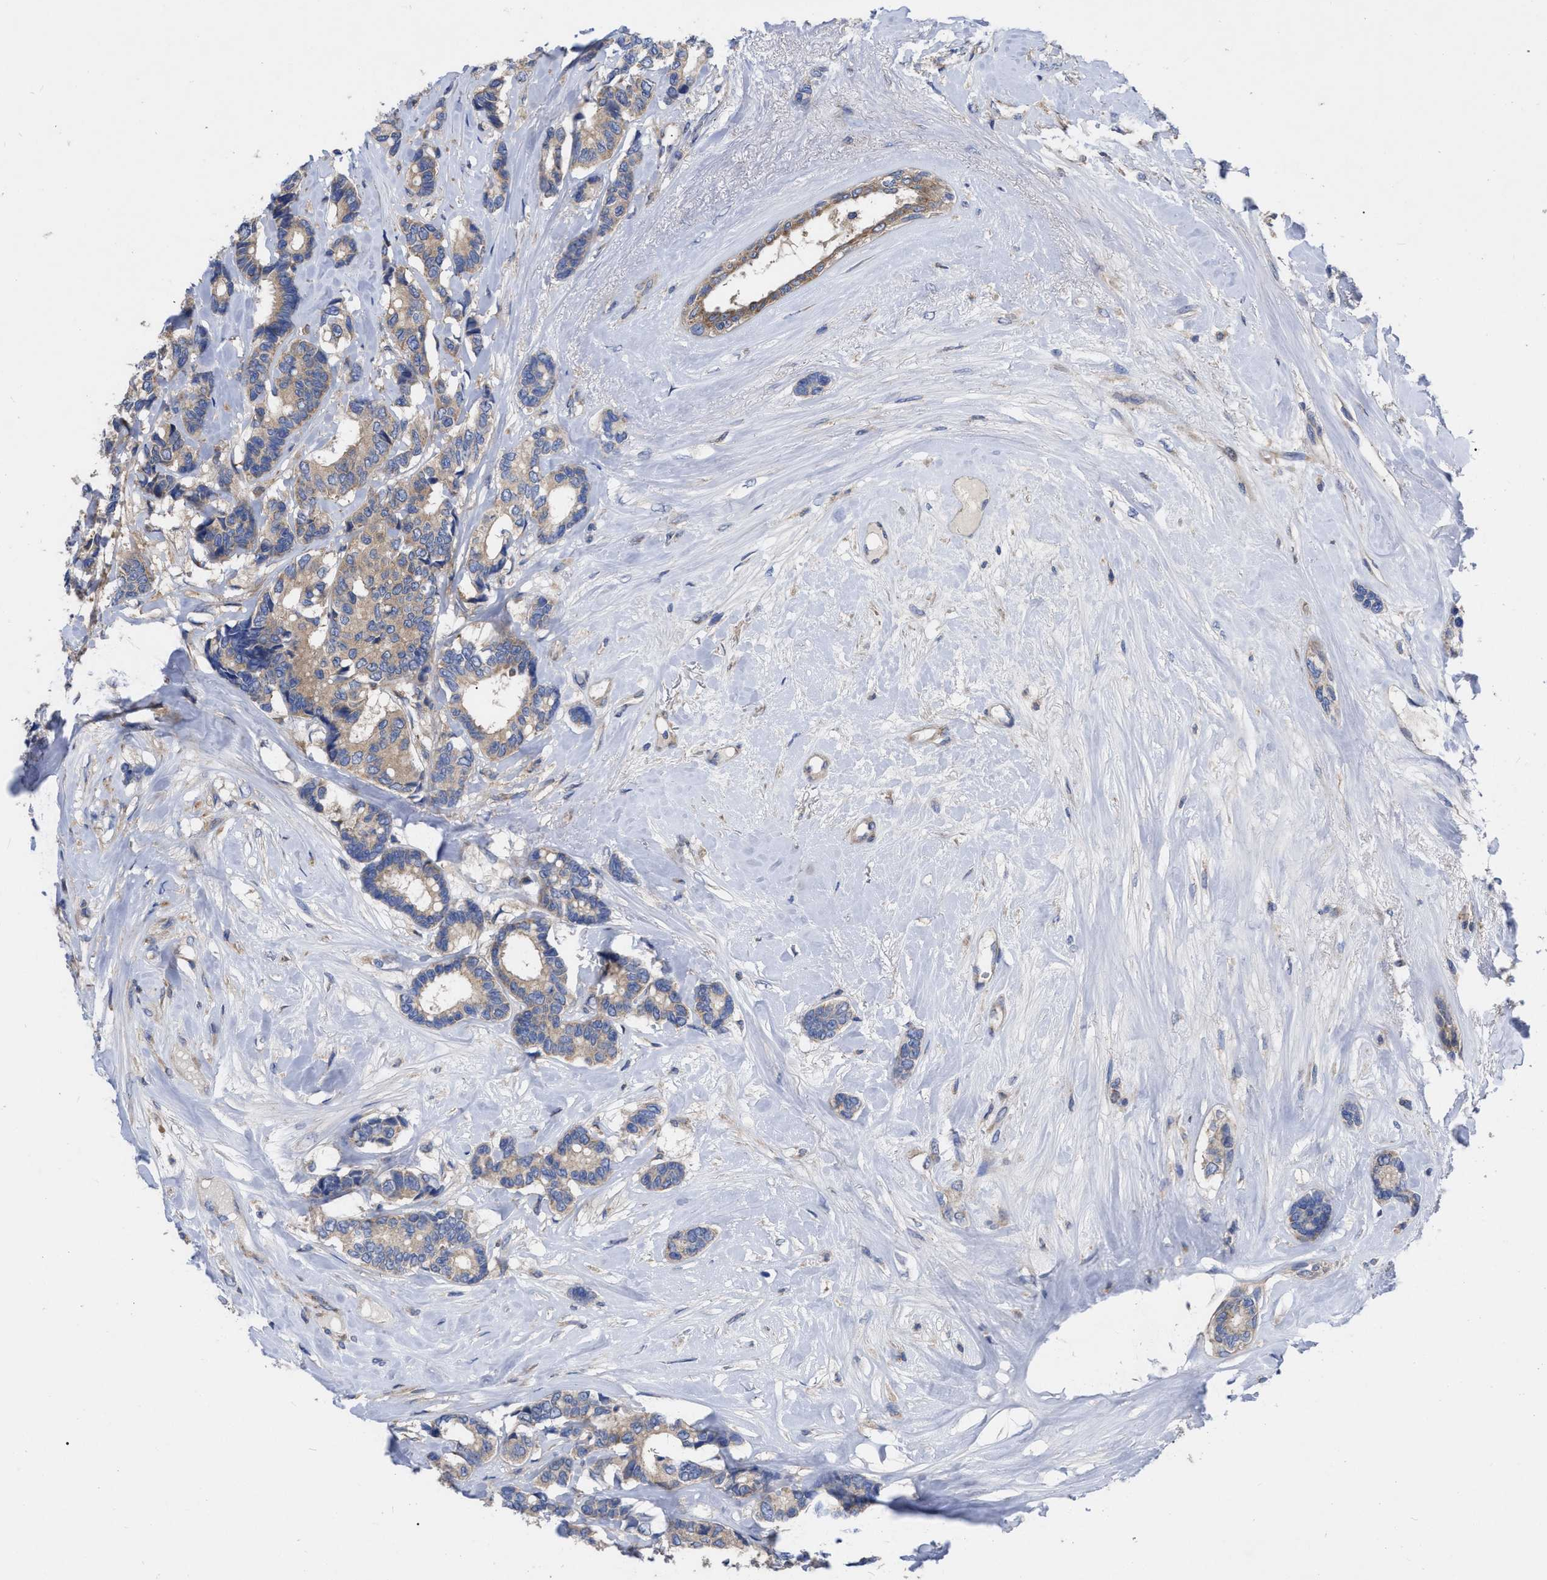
{"staining": {"intensity": "moderate", "quantity": ">75%", "location": "cytoplasmic/membranous"}, "tissue": "breast cancer", "cell_type": "Tumor cells", "image_type": "cancer", "snomed": [{"axis": "morphology", "description": "Duct carcinoma"}, {"axis": "topography", "description": "Breast"}], "caption": "Tumor cells display medium levels of moderate cytoplasmic/membranous expression in about >75% of cells in human breast invasive ductal carcinoma. (Brightfield microscopy of DAB IHC at high magnification).", "gene": "CDKN2C", "patient": {"sex": "female", "age": 87}}